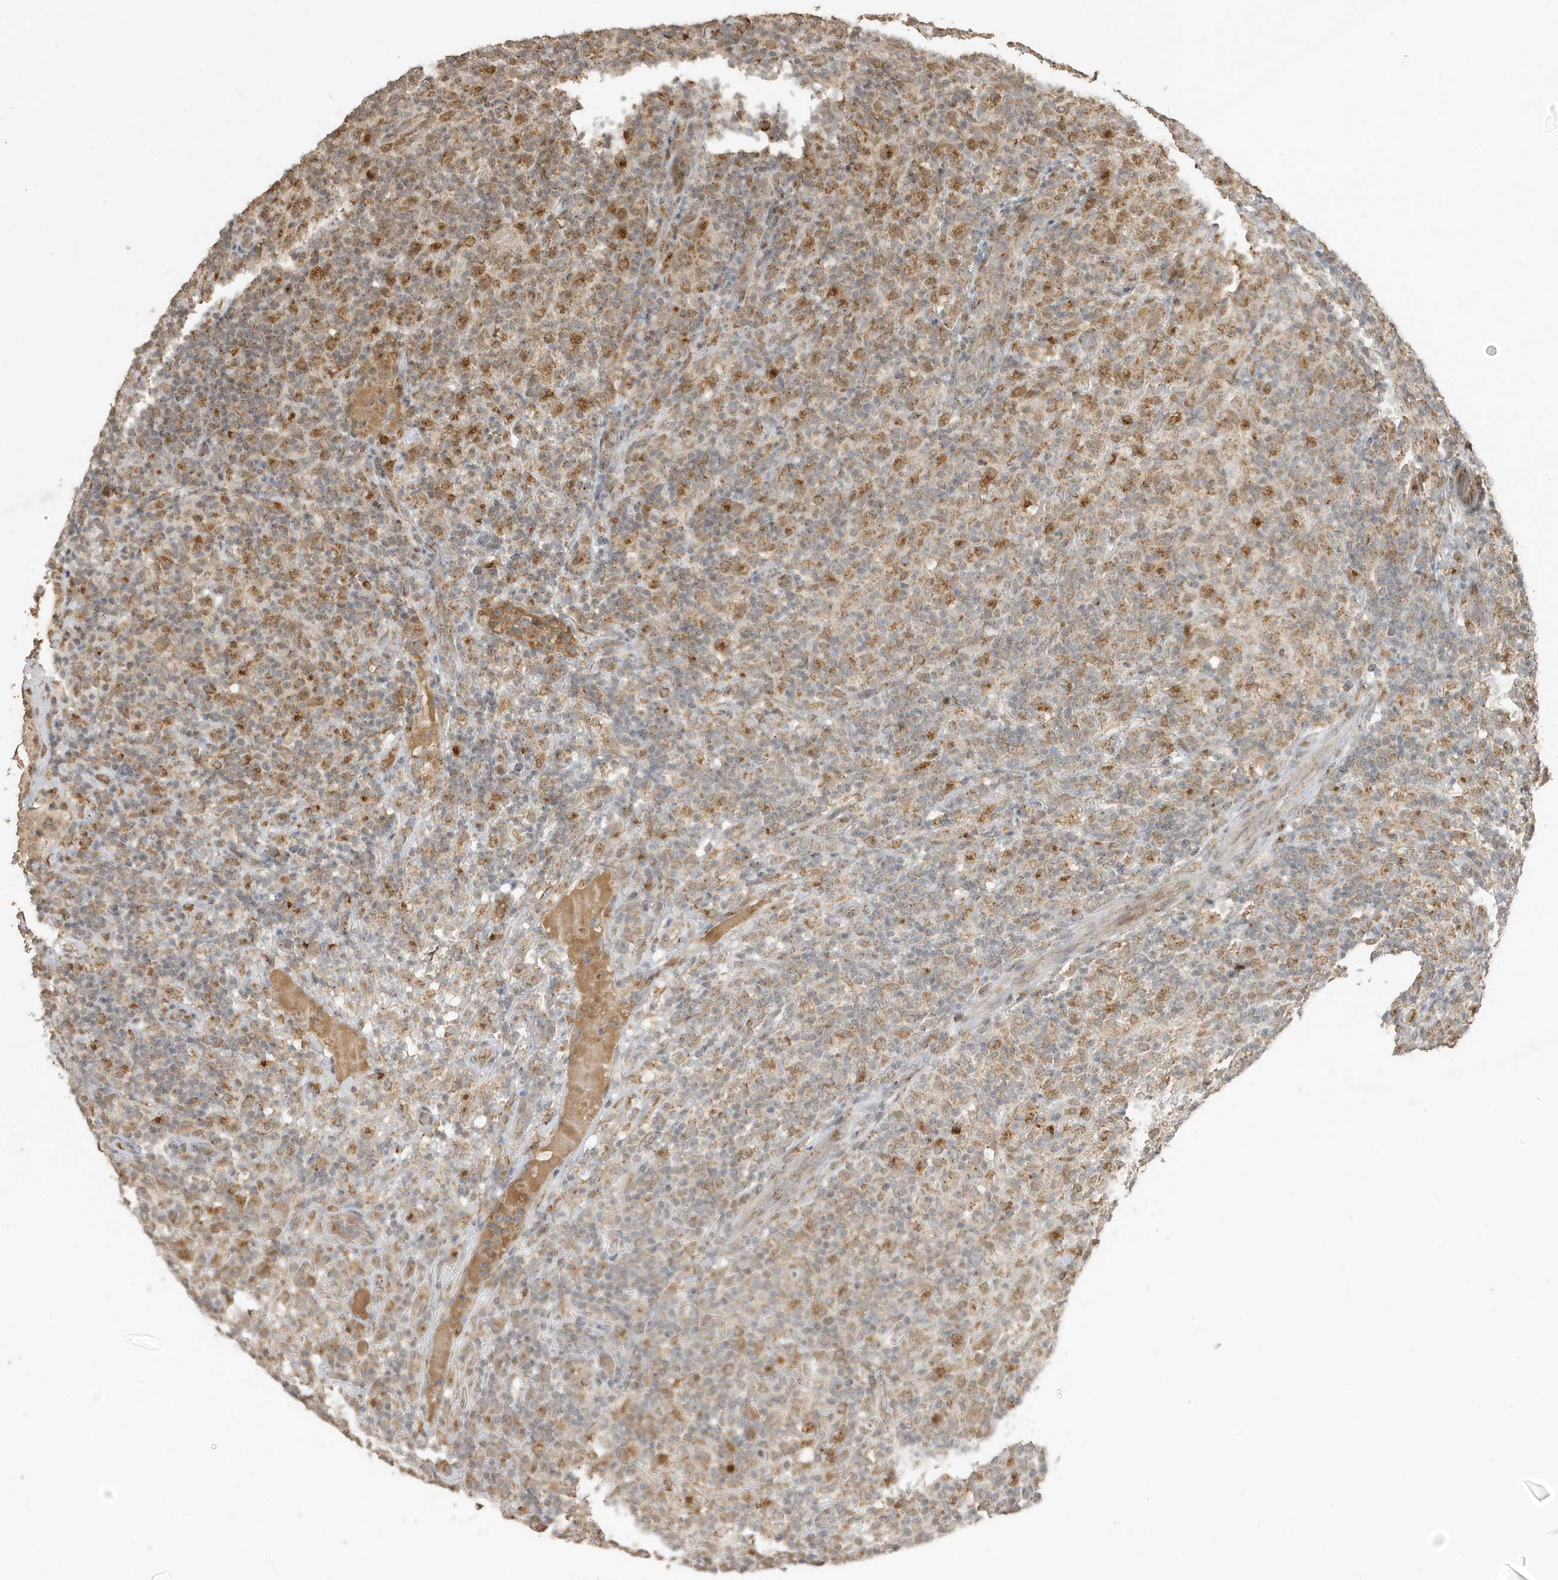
{"staining": {"intensity": "moderate", "quantity": "<25%", "location": "cytoplasmic/membranous,nuclear"}, "tissue": "lymphoma", "cell_type": "Tumor cells", "image_type": "cancer", "snomed": [{"axis": "morphology", "description": "Hodgkin's disease, NOS"}, {"axis": "topography", "description": "Lymph node"}], "caption": "An image showing moderate cytoplasmic/membranous and nuclear staining in about <25% of tumor cells in lymphoma, as visualized by brown immunohistochemical staining.", "gene": "RER1", "patient": {"sex": "male", "age": 70}}